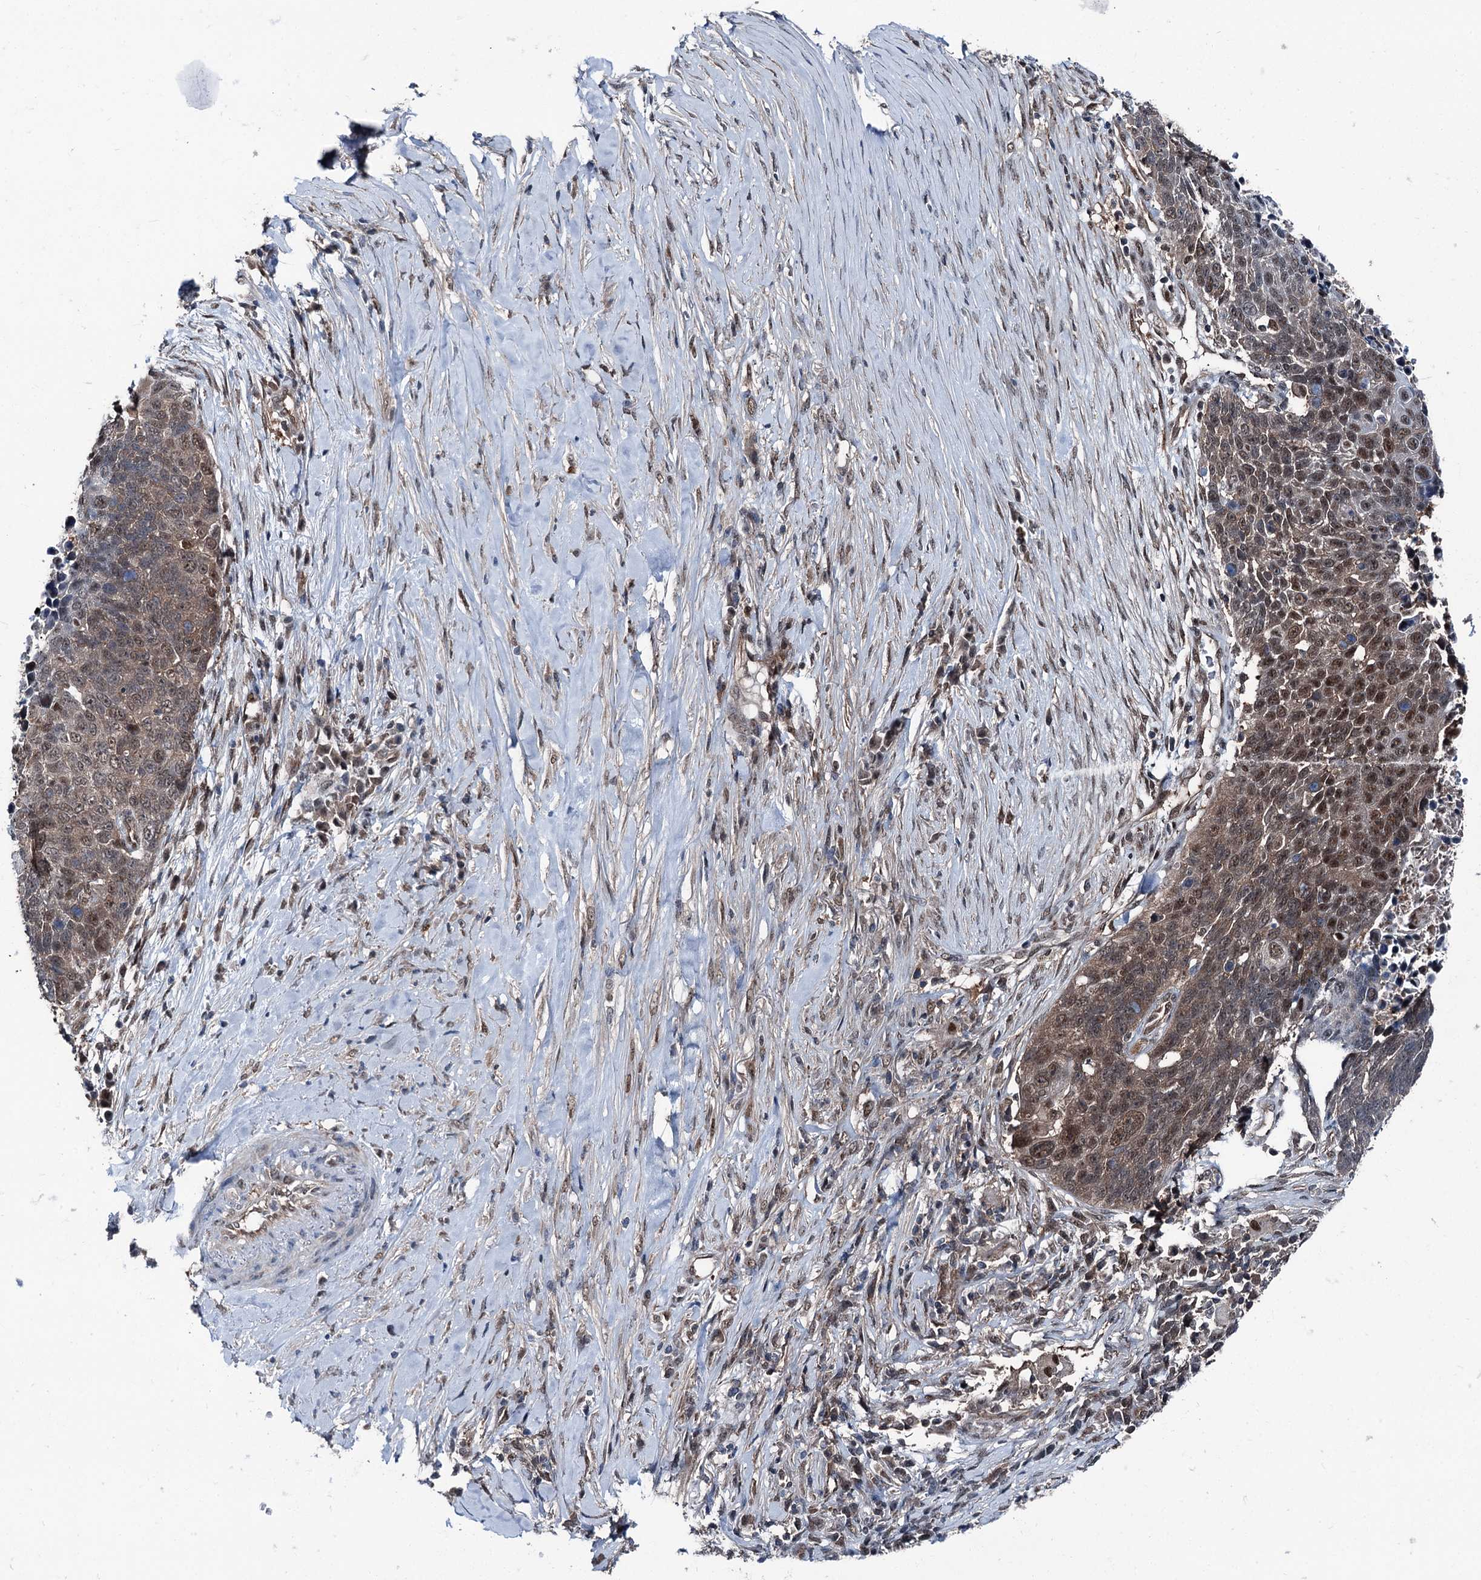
{"staining": {"intensity": "moderate", "quantity": "25%-75%", "location": "cytoplasmic/membranous,nuclear"}, "tissue": "lung cancer", "cell_type": "Tumor cells", "image_type": "cancer", "snomed": [{"axis": "morphology", "description": "Normal tissue, NOS"}, {"axis": "morphology", "description": "Squamous cell carcinoma, NOS"}, {"axis": "topography", "description": "Lymph node"}, {"axis": "topography", "description": "Lung"}], "caption": "Protein staining of squamous cell carcinoma (lung) tissue displays moderate cytoplasmic/membranous and nuclear positivity in about 25%-75% of tumor cells.", "gene": "PSMD13", "patient": {"sex": "male", "age": 66}}